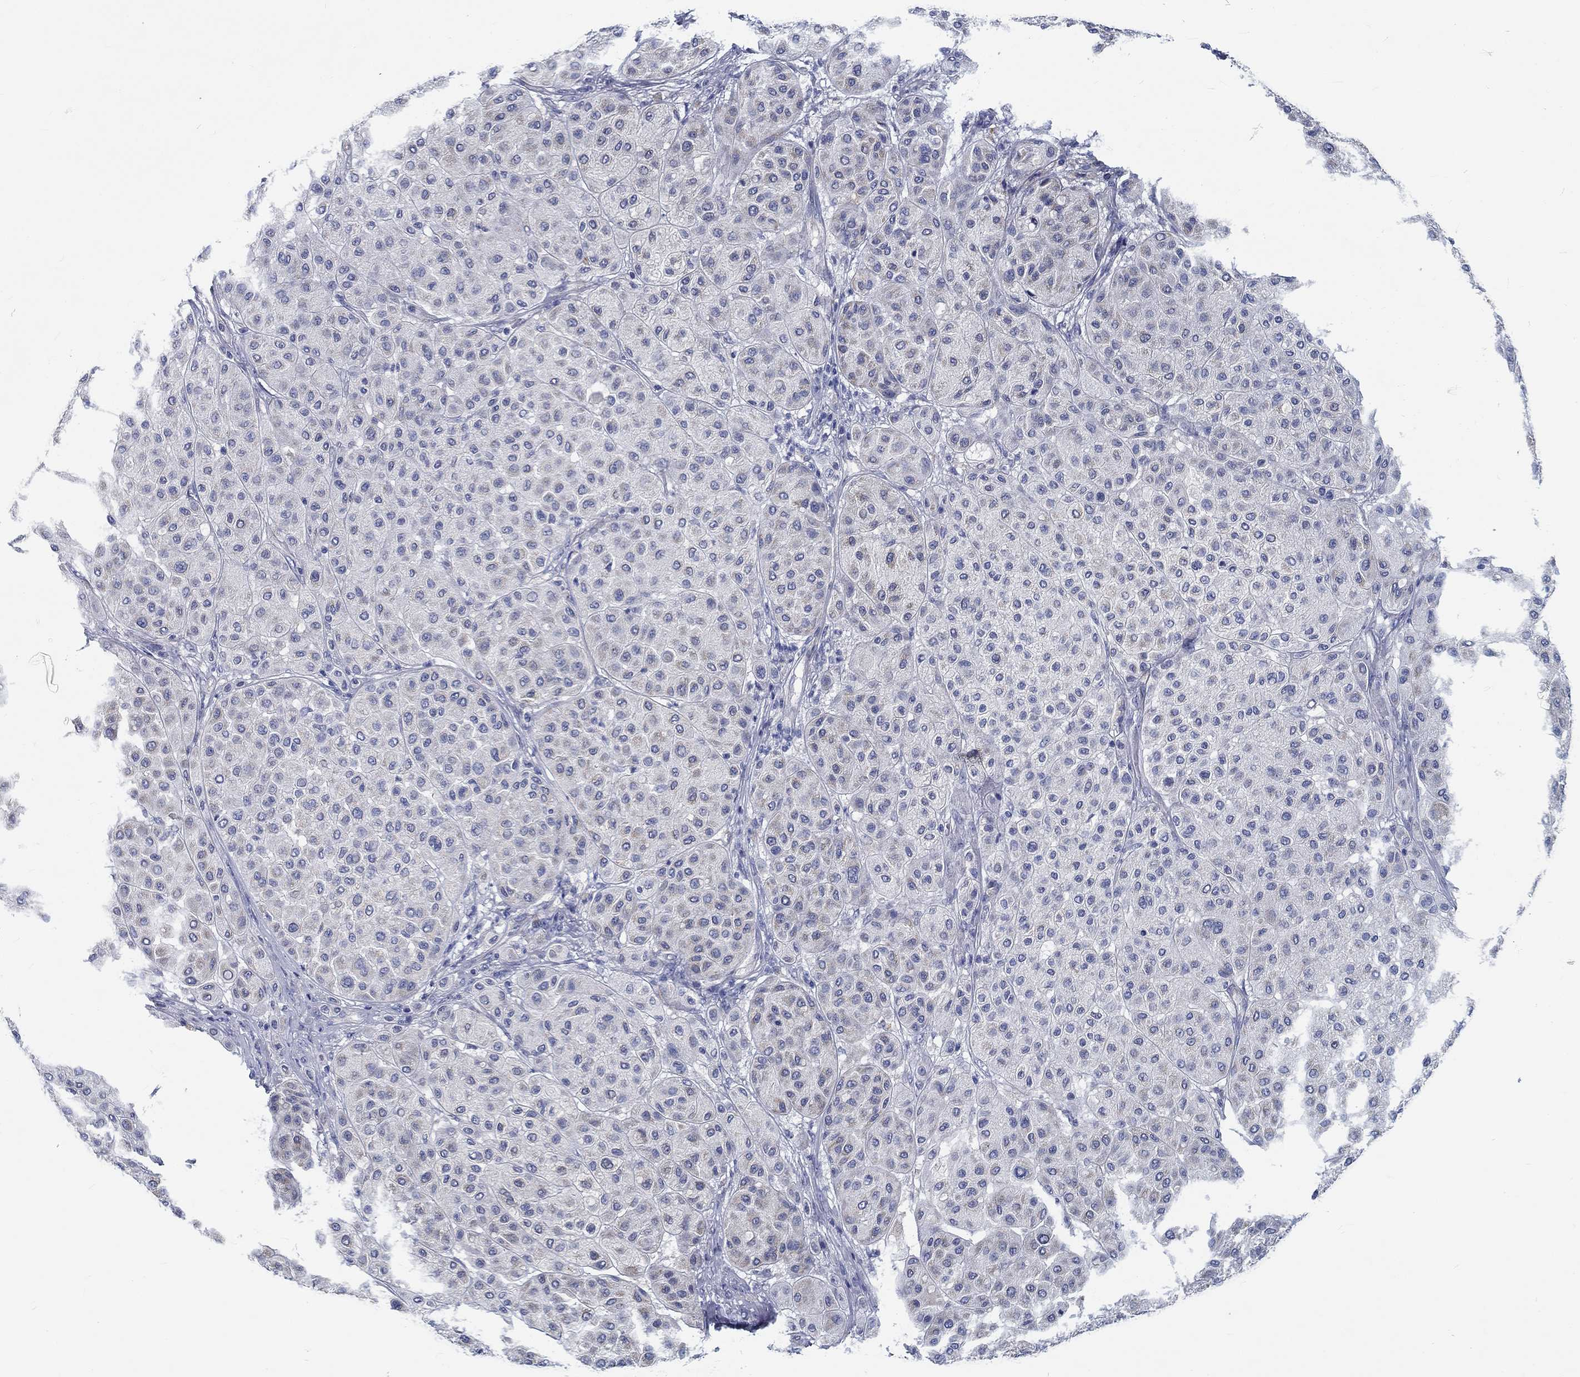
{"staining": {"intensity": "weak", "quantity": "25%-75%", "location": "cytoplasmic/membranous"}, "tissue": "melanoma", "cell_type": "Tumor cells", "image_type": "cancer", "snomed": [{"axis": "morphology", "description": "Malignant melanoma, Metastatic site"}, {"axis": "topography", "description": "Smooth muscle"}], "caption": "Malignant melanoma (metastatic site) stained for a protein reveals weak cytoplasmic/membranous positivity in tumor cells.", "gene": "MYBPC1", "patient": {"sex": "male", "age": 41}}